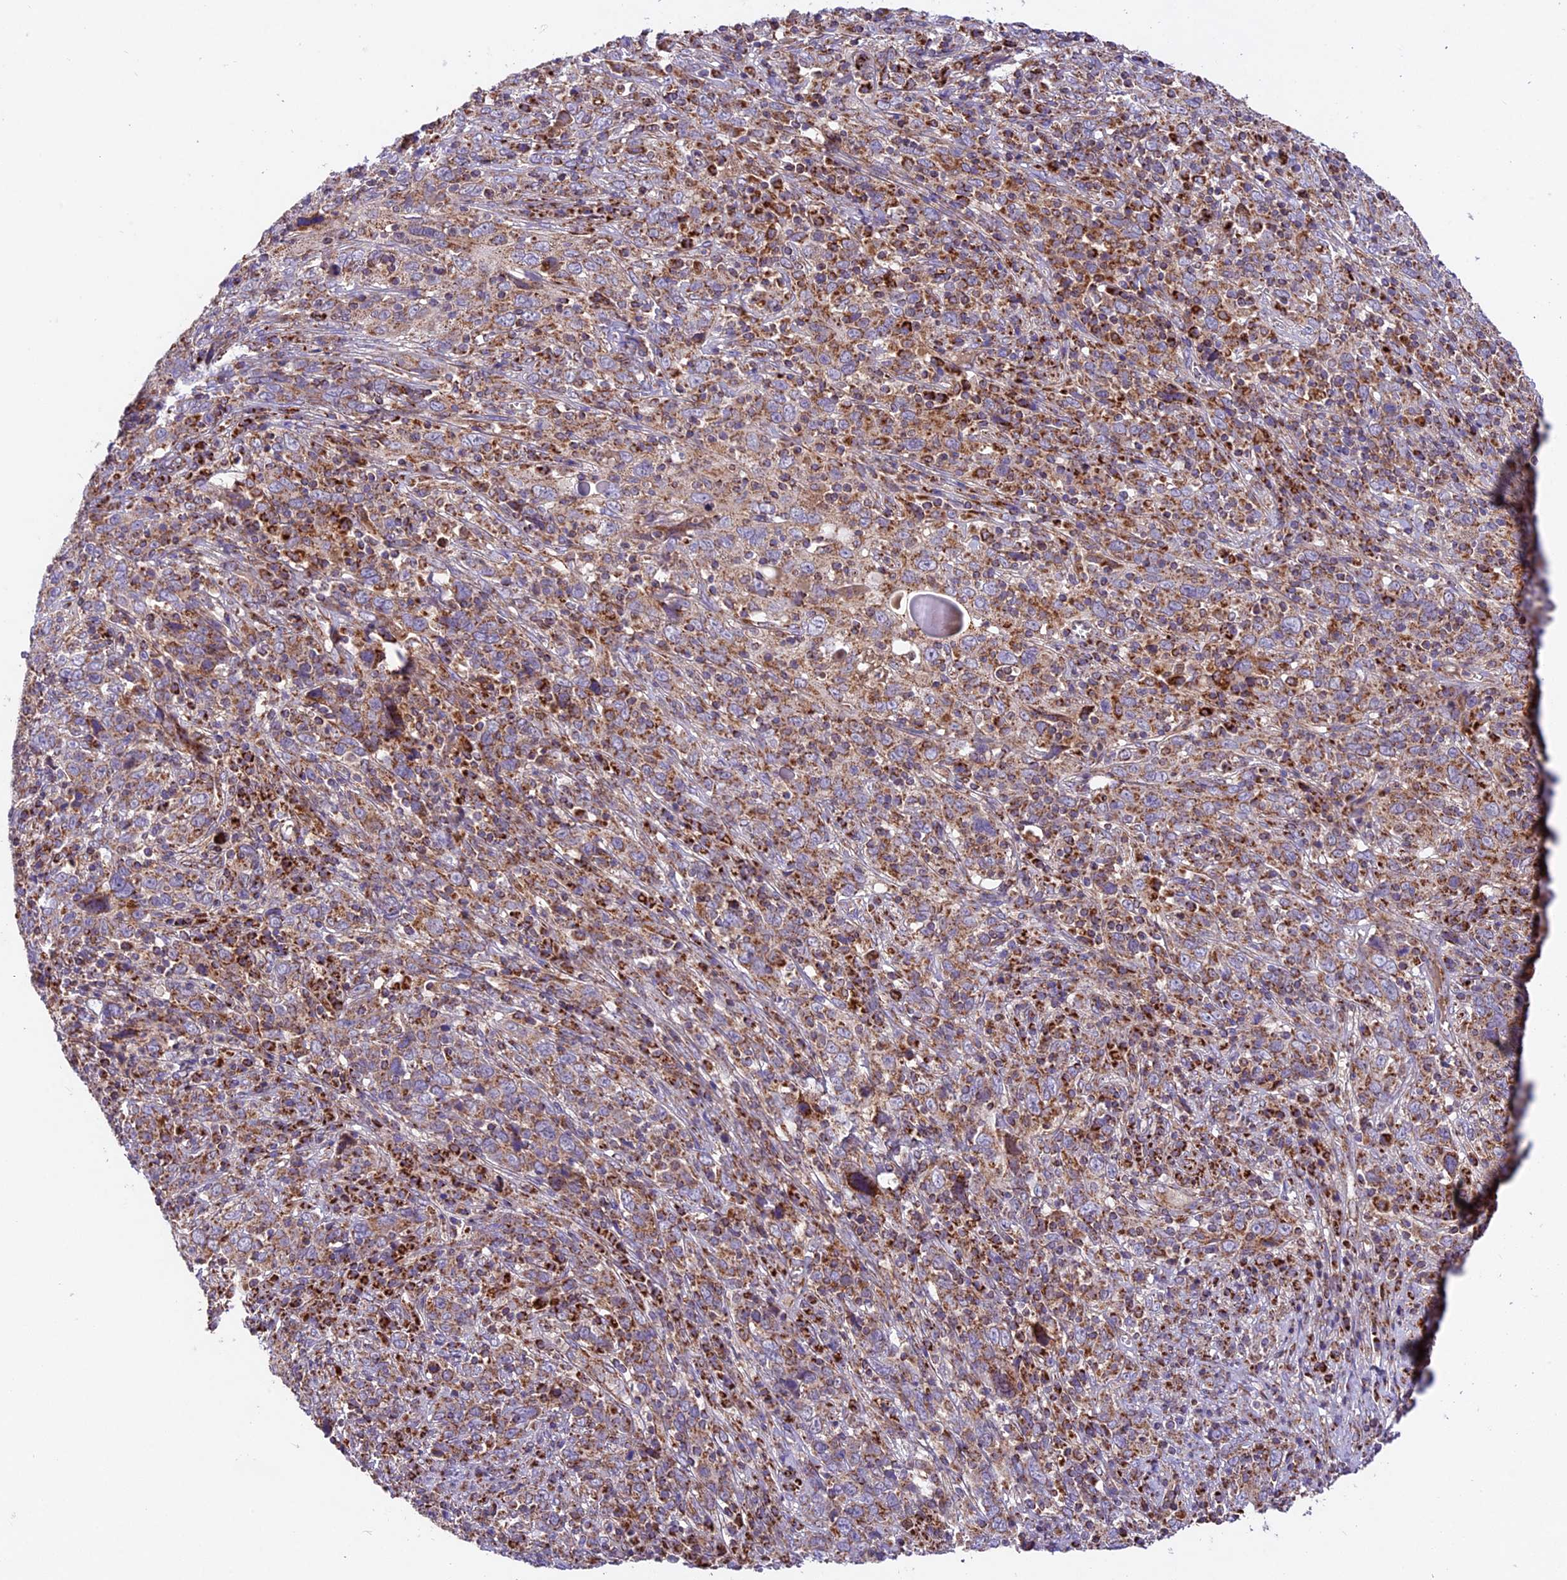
{"staining": {"intensity": "moderate", "quantity": ">75%", "location": "cytoplasmic/membranous"}, "tissue": "cervical cancer", "cell_type": "Tumor cells", "image_type": "cancer", "snomed": [{"axis": "morphology", "description": "Squamous cell carcinoma, NOS"}, {"axis": "topography", "description": "Cervix"}], "caption": "A histopathology image of human squamous cell carcinoma (cervical) stained for a protein reveals moderate cytoplasmic/membranous brown staining in tumor cells.", "gene": "NDUFA8", "patient": {"sex": "female", "age": 46}}